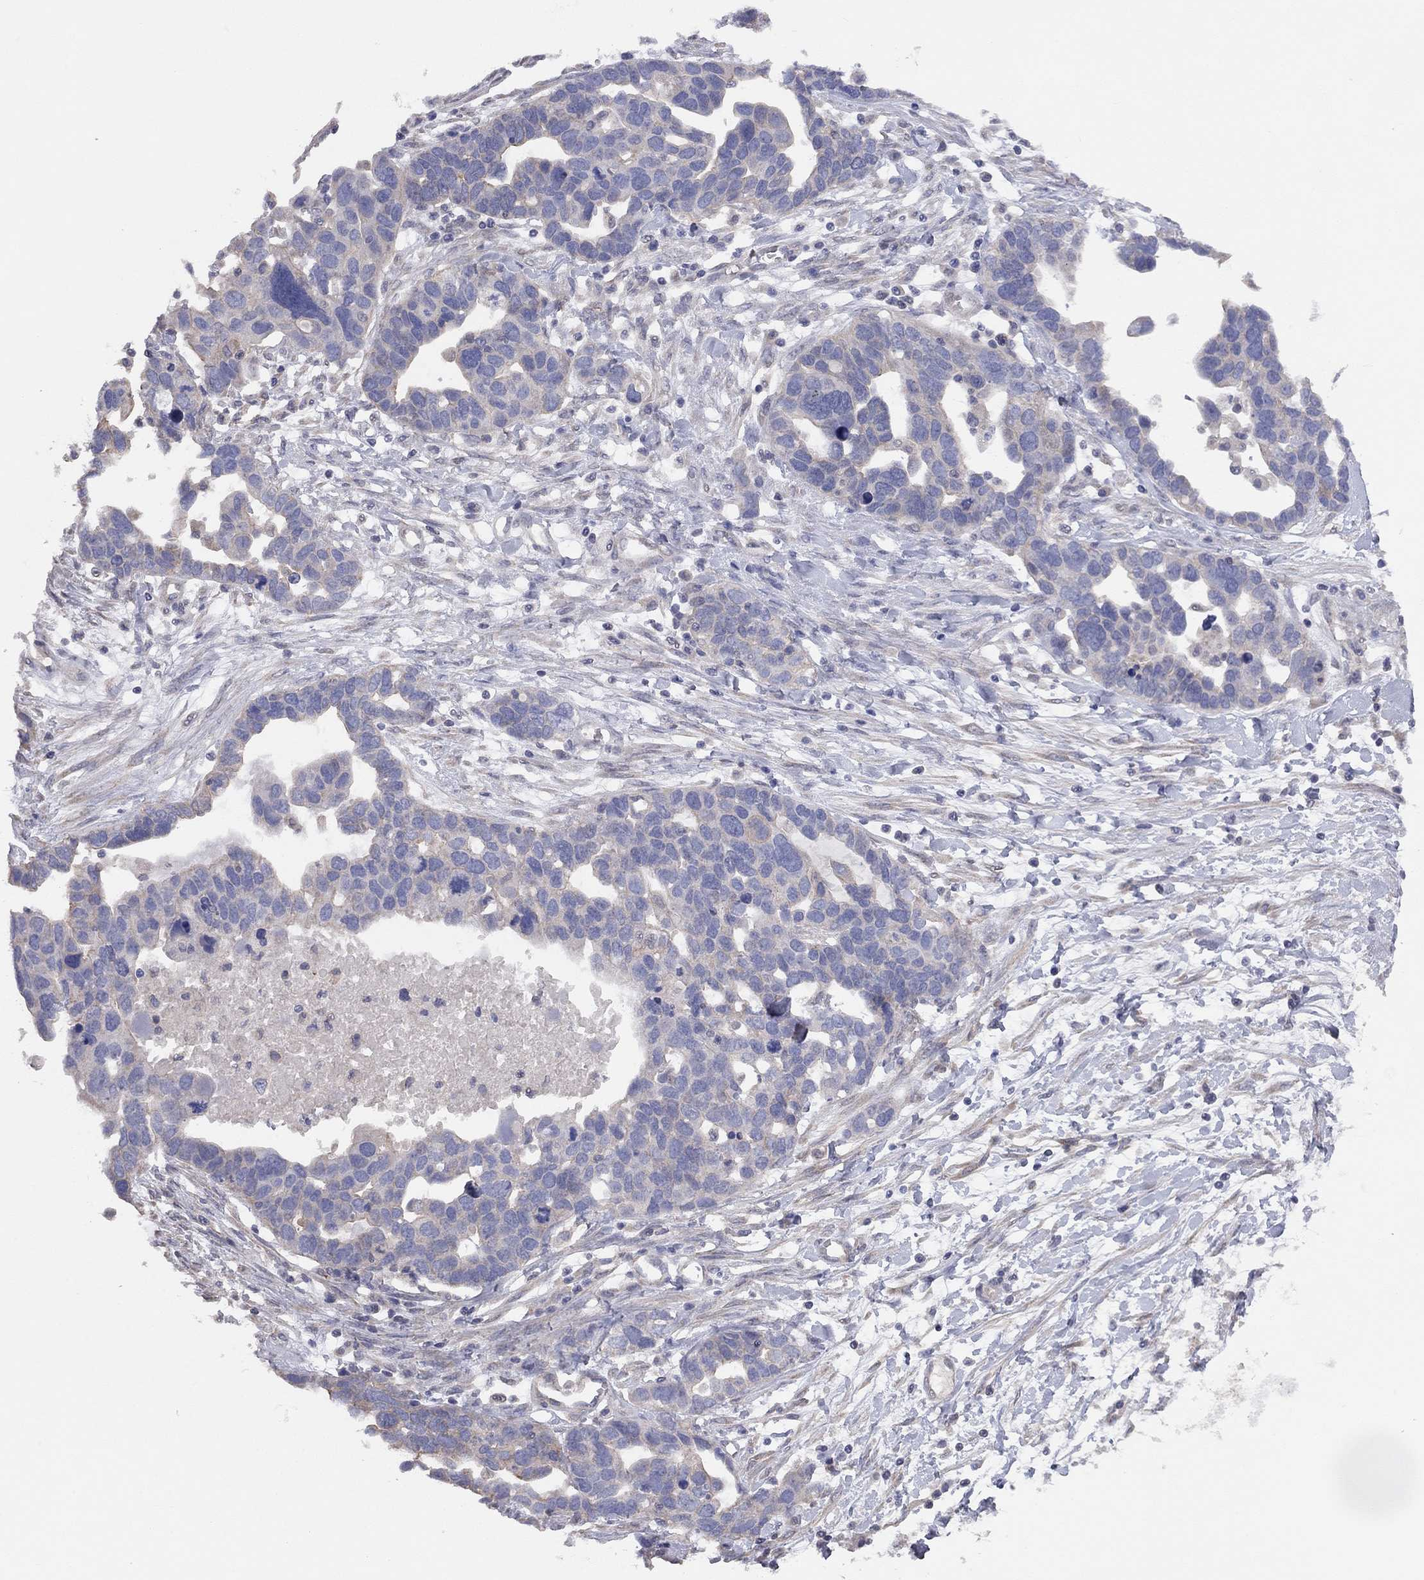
{"staining": {"intensity": "moderate", "quantity": "<25%", "location": "cytoplasmic/membranous"}, "tissue": "ovarian cancer", "cell_type": "Tumor cells", "image_type": "cancer", "snomed": [{"axis": "morphology", "description": "Cystadenocarcinoma, serous, NOS"}, {"axis": "topography", "description": "Ovary"}], "caption": "Serous cystadenocarcinoma (ovarian) stained for a protein (brown) demonstrates moderate cytoplasmic/membranous positive staining in about <25% of tumor cells.", "gene": "KCNB1", "patient": {"sex": "female", "age": 54}}